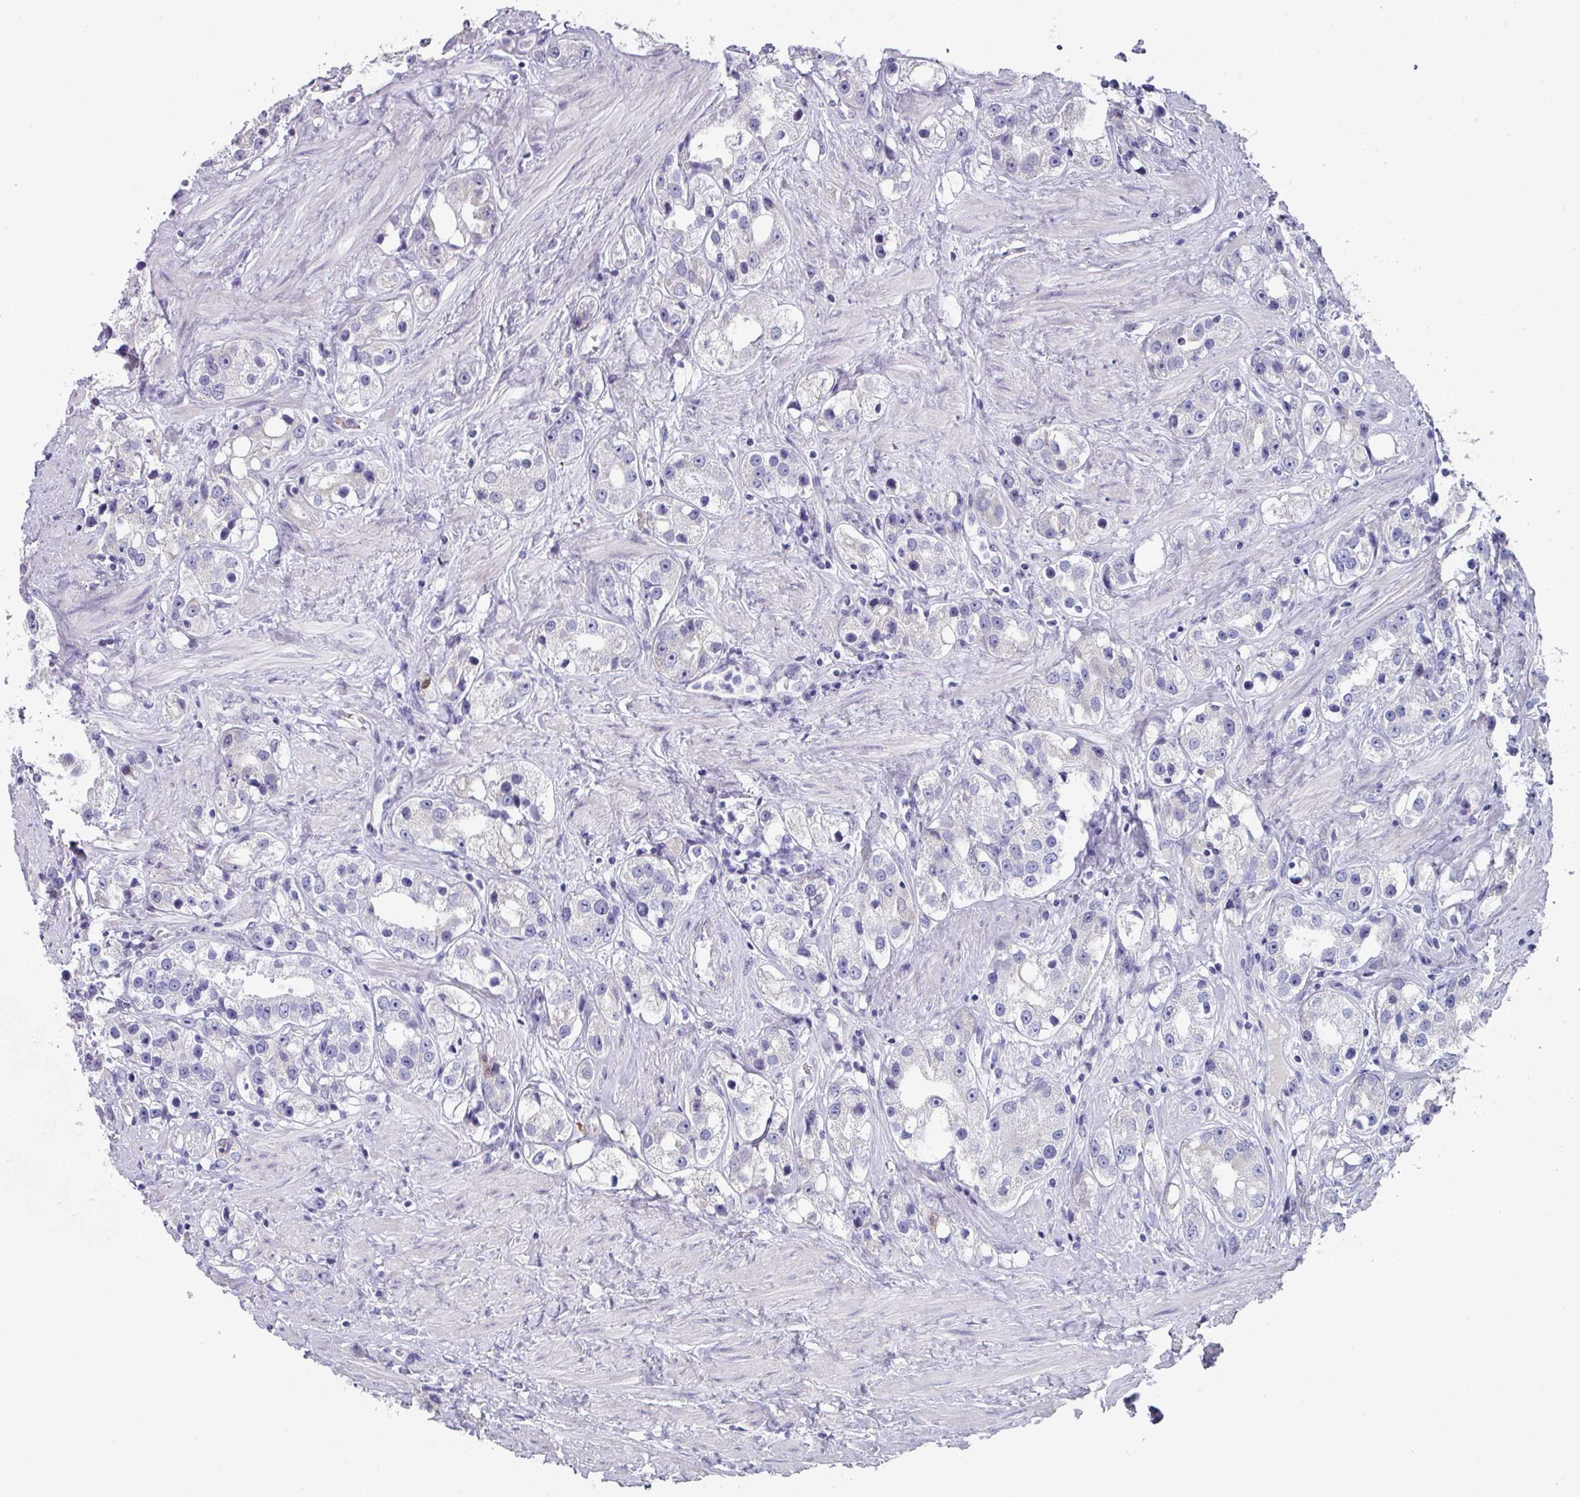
{"staining": {"intensity": "negative", "quantity": "none", "location": "none"}, "tissue": "prostate cancer", "cell_type": "Tumor cells", "image_type": "cancer", "snomed": [{"axis": "morphology", "description": "Adenocarcinoma, NOS"}, {"axis": "topography", "description": "Prostate"}], "caption": "Adenocarcinoma (prostate) stained for a protein using IHC exhibits no expression tumor cells.", "gene": "DEFB115", "patient": {"sex": "male", "age": 79}}